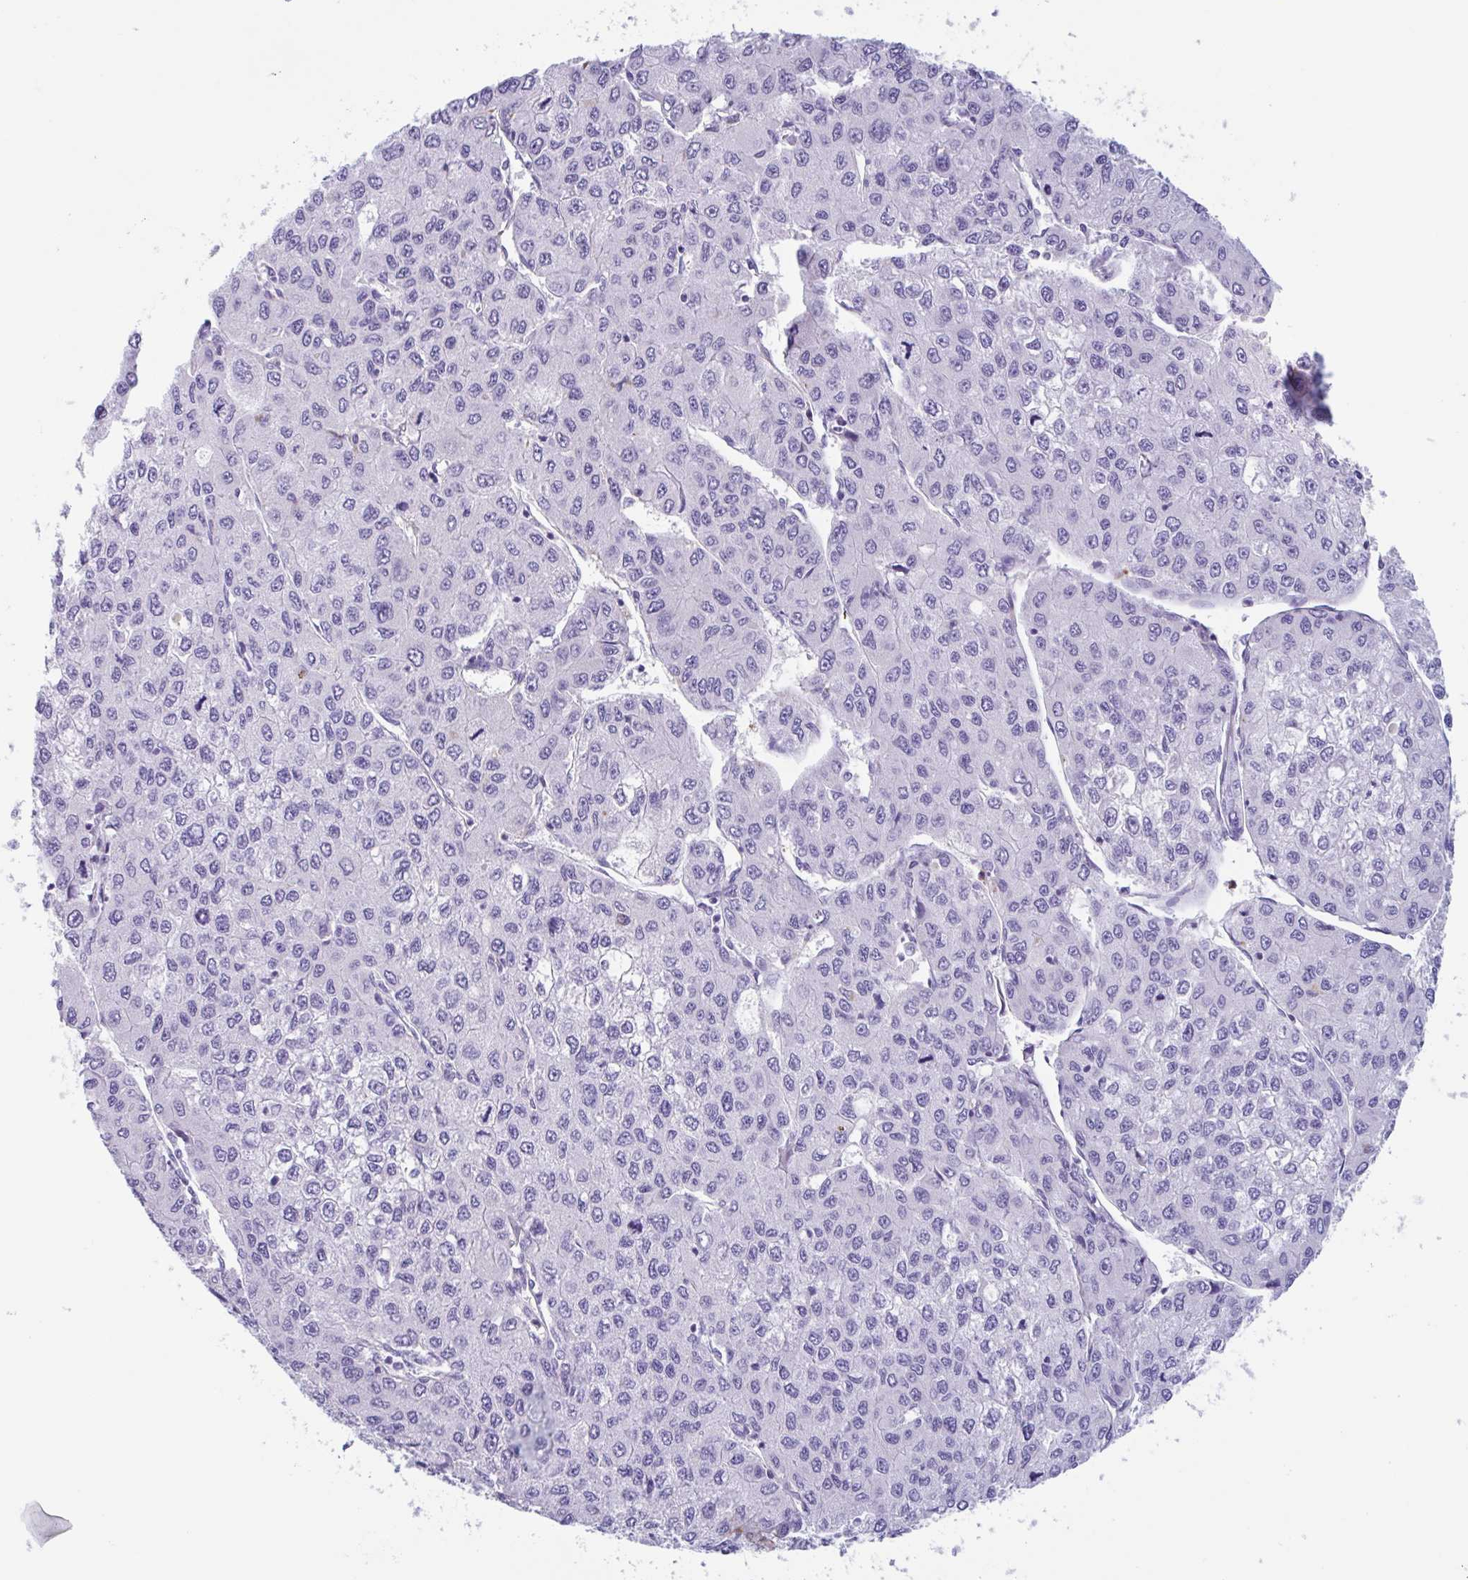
{"staining": {"intensity": "negative", "quantity": "none", "location": "none"}, "tissue": "liver cancer", "cell_type": "Tumor cells", "image_type": "cancer", "snomed": [{"axis": "morphology", "description": "Carcinoma, Hepatocellular, NOS"}, {"axis": "topography", "description": "Liver"}], "caption": "This micrograph is of hepatocellular carcinoma (liver) stained with immunohistochemistry (IHC) to label a protein in brown with the nuclei are counter-stained blue. There is no staining in tumor cells.", "gene": "DTWD2", "patient": {"sex": "female", "age": 66}}